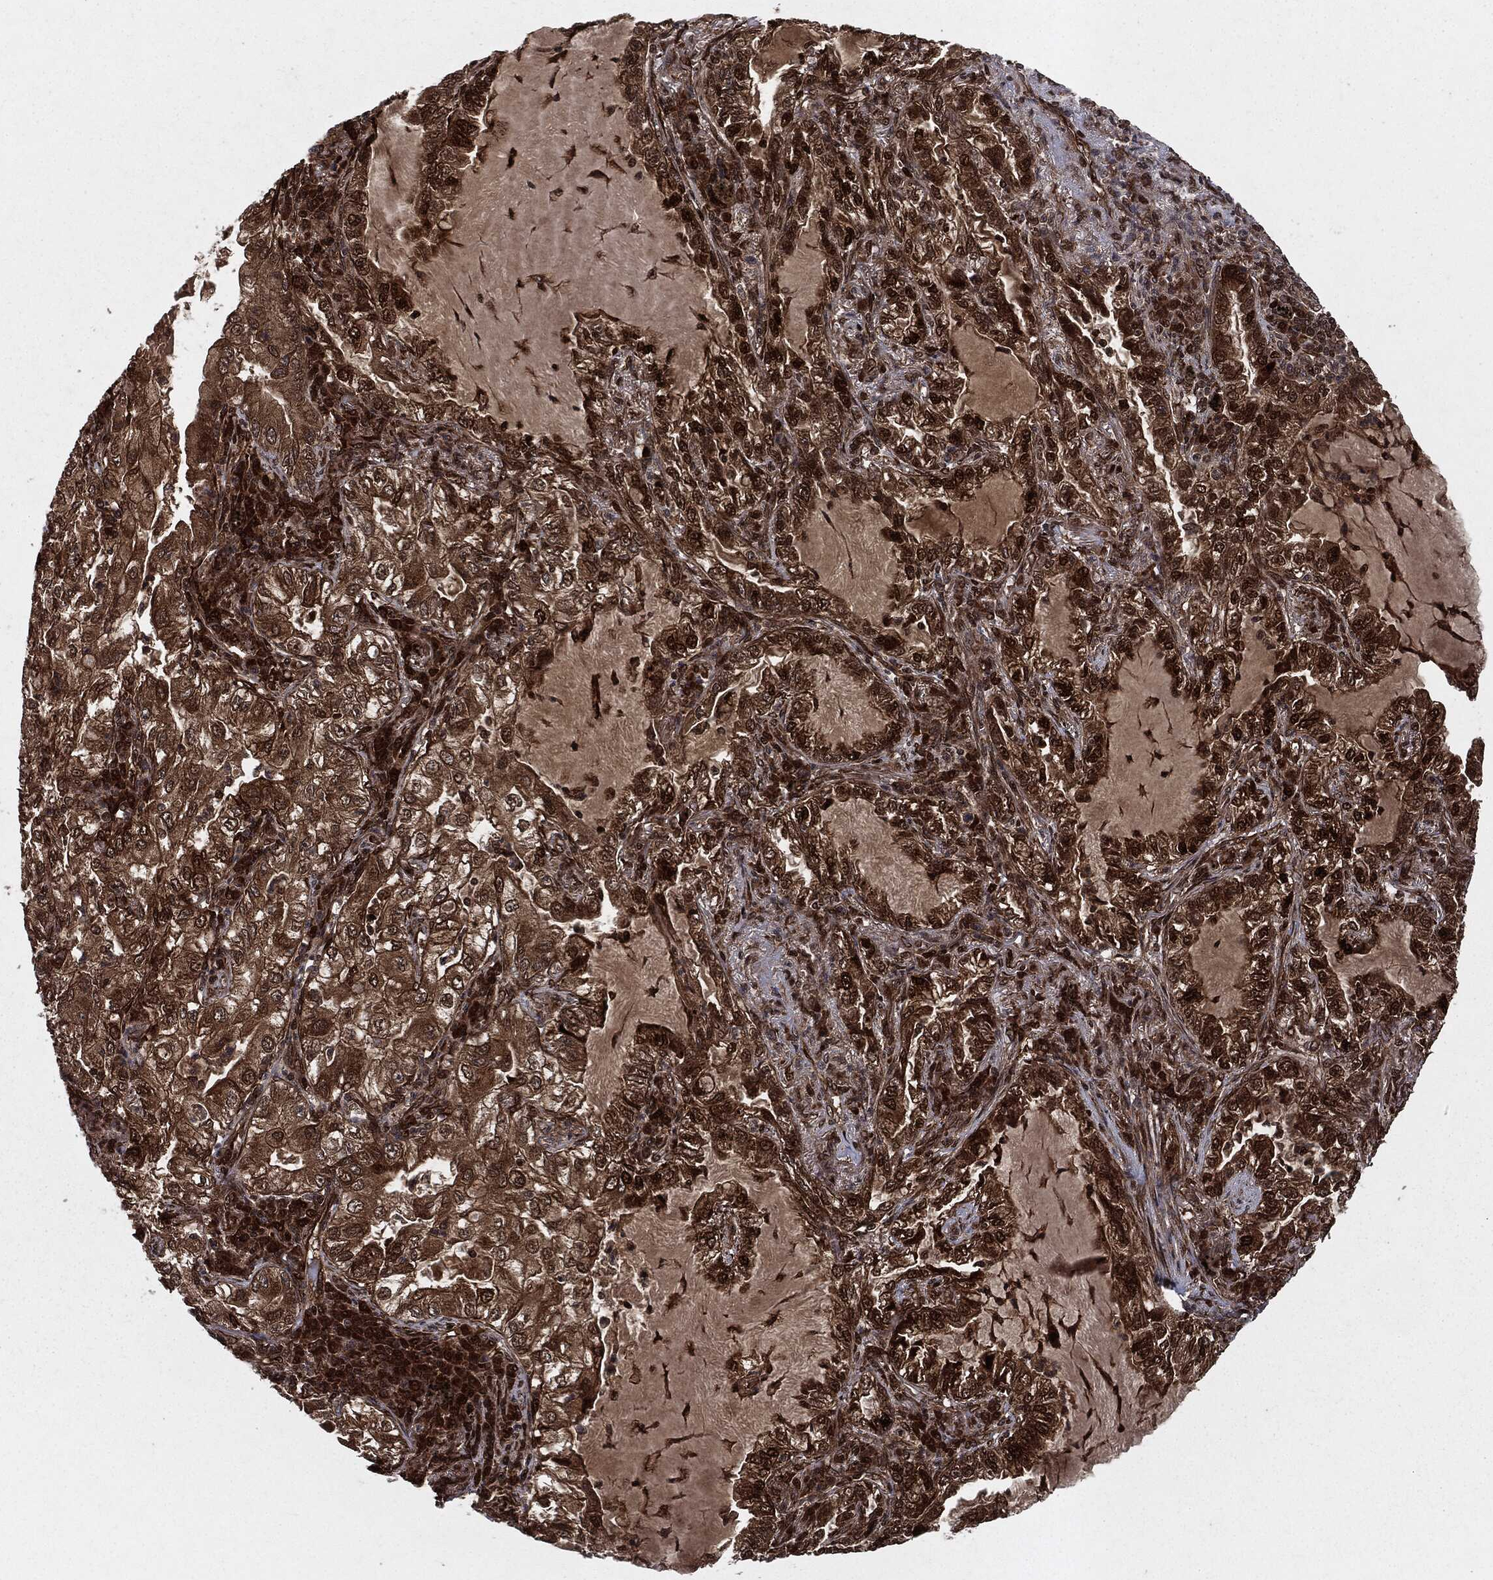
{"staining": {"intensity": "strong", "quantity": ">75%", "location": "cytoplasmic/membranous,nuclear"}, "tissue": "lung cancer", "cell_type": "Tumor cells", "image_type": "cancer", "snomed": [{"axis": "morphology", "description": "Adenocarcinoma, NOS"}, {"axis": "topography", "description": "Lung"}], "caption": "A brown stain shows strong cytoplasmic/membranous and nuclear positivity of a protein in human lung adenocarcinoma tumor cells.", "gene": "RANBP9", "patient": {"sex": "female", "age": 73}}